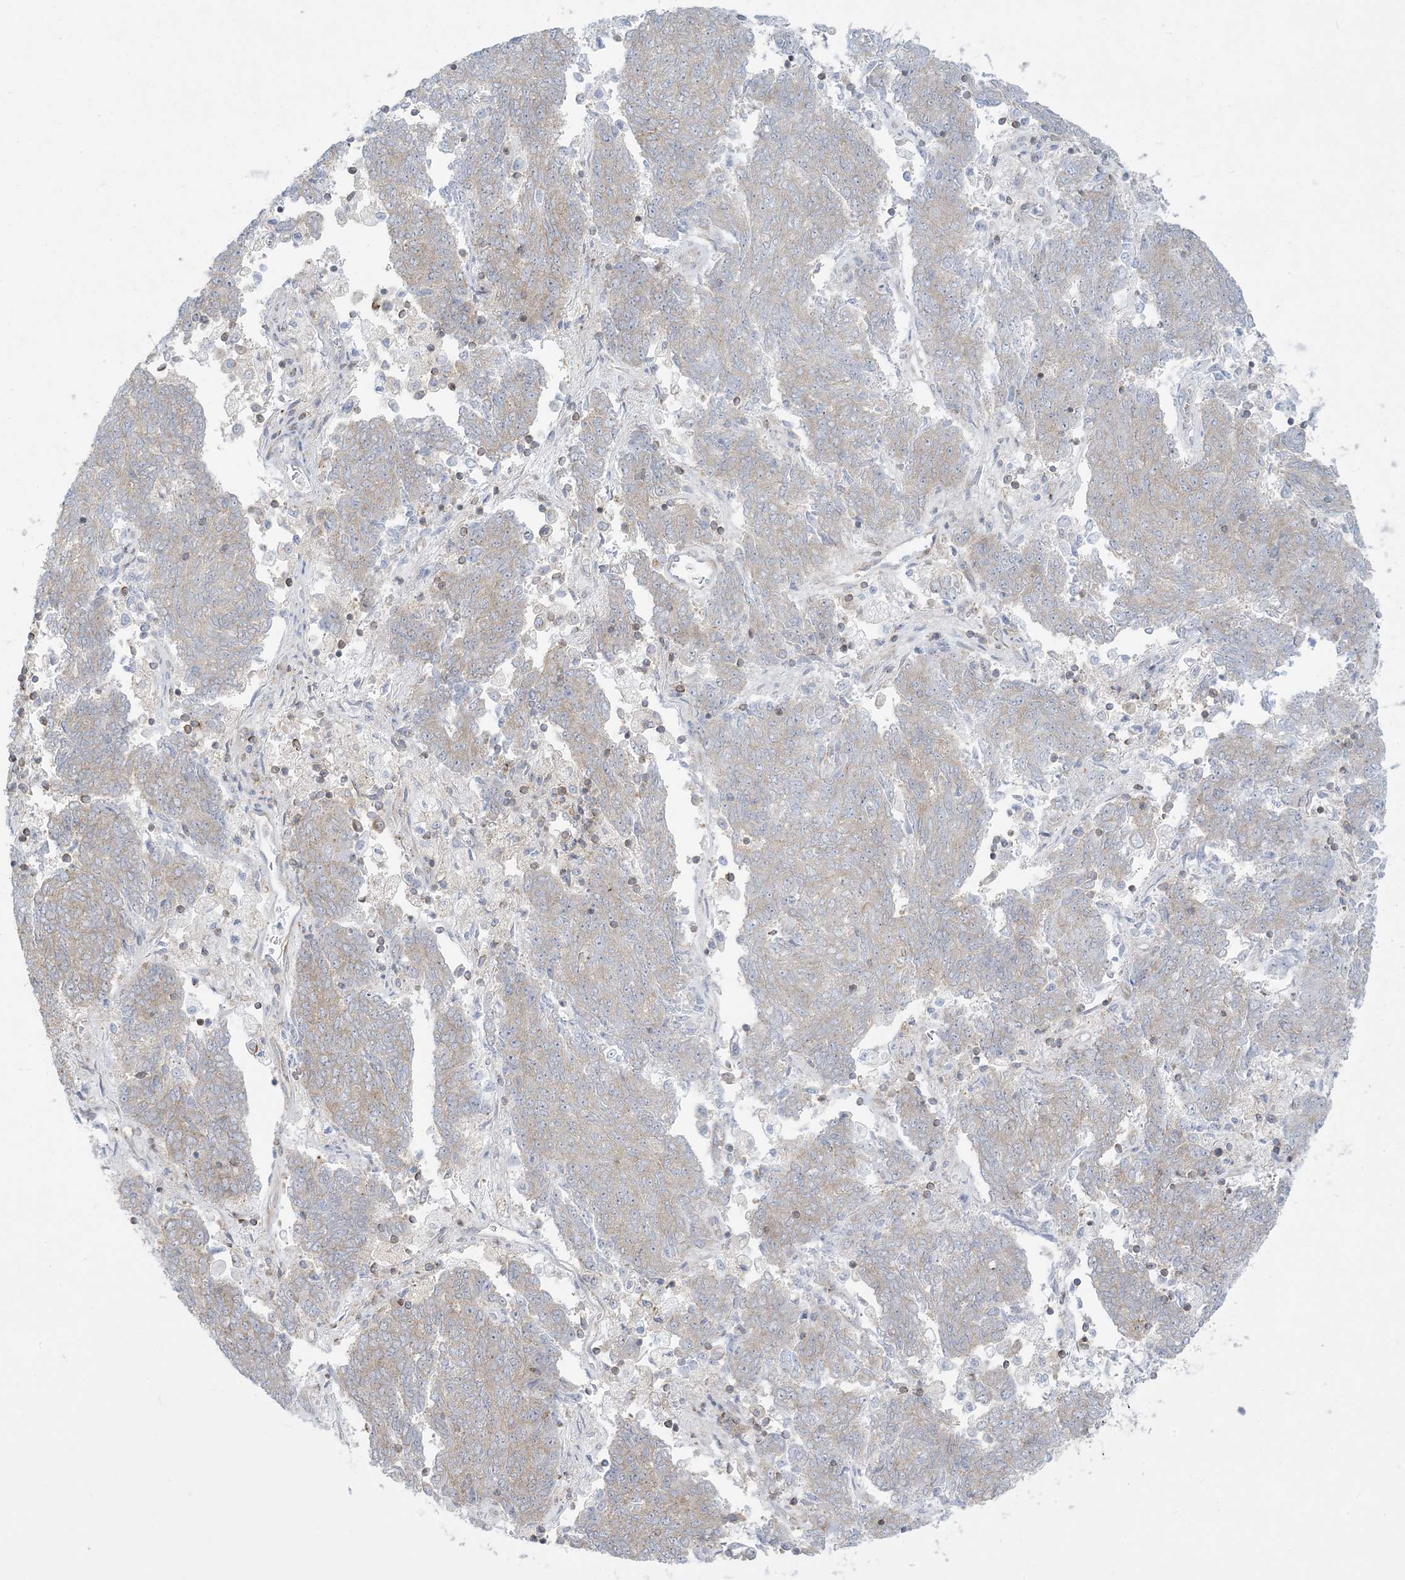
{"staining": {"intensity": "weak", "quantity": "25%-75%", "location": "cytoplasmic/membranous"}, "tissue": "endometrial cancer", "cell_type": "Tumor cells", "image_type": "cancer", "snomed": [{"axis": "morphology", "description": "Adenocarcinoma, NOS"}, {"axis": "topography", "description": "Endometrium"}], "caption": "Immunohistochemistry (IHC) histopathology image of neoplastic tissue: endometrial adenocarcinoma stained using immunohistochemistry (IHC) displays low levels of weak protein expression localized specifically in the cytoplasmic/membranous of tumor cells, appearing as a cytoplasmic/membranous brown color.", "gene": "SLAMF9", "patient": {"sex": "female", "age": 80}}